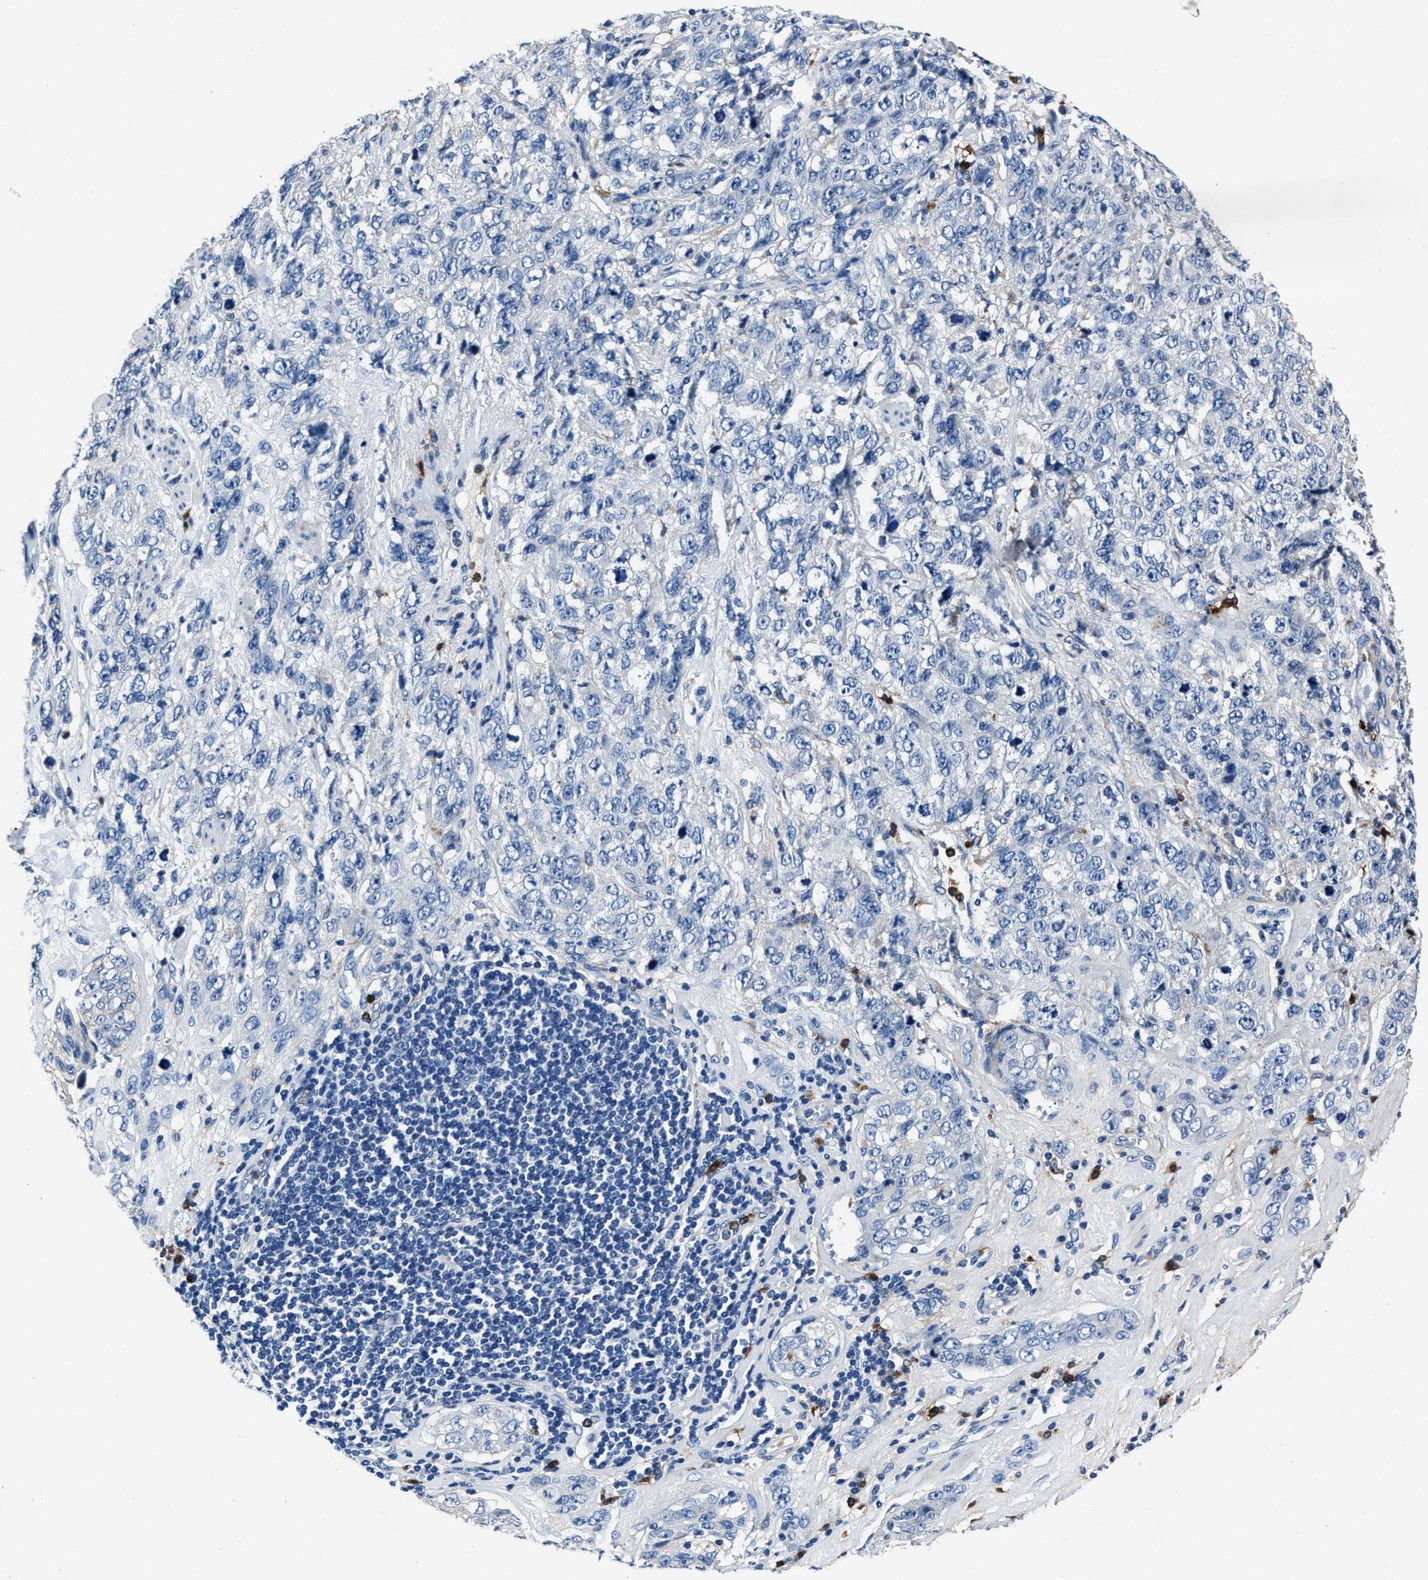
{"staining": {"intensity": "negative", "quantity": "none", "location": "none"}, "tissue": "stomach cancer", "cell_type": "Tumor cells", "image_type": "cancer", "snomed": [{"axis": "morphology", "description": "Adenocarcinoma, NOS"}, {"axis": "topography", "description": "Stomach"}], "caption": "Adenocarcinoma (stomach) was stained to show a protein in brown. There is no significant positivity in tumor cells.", "gene": "FGL2", "patient": {"sex": "male", "age": 48}}